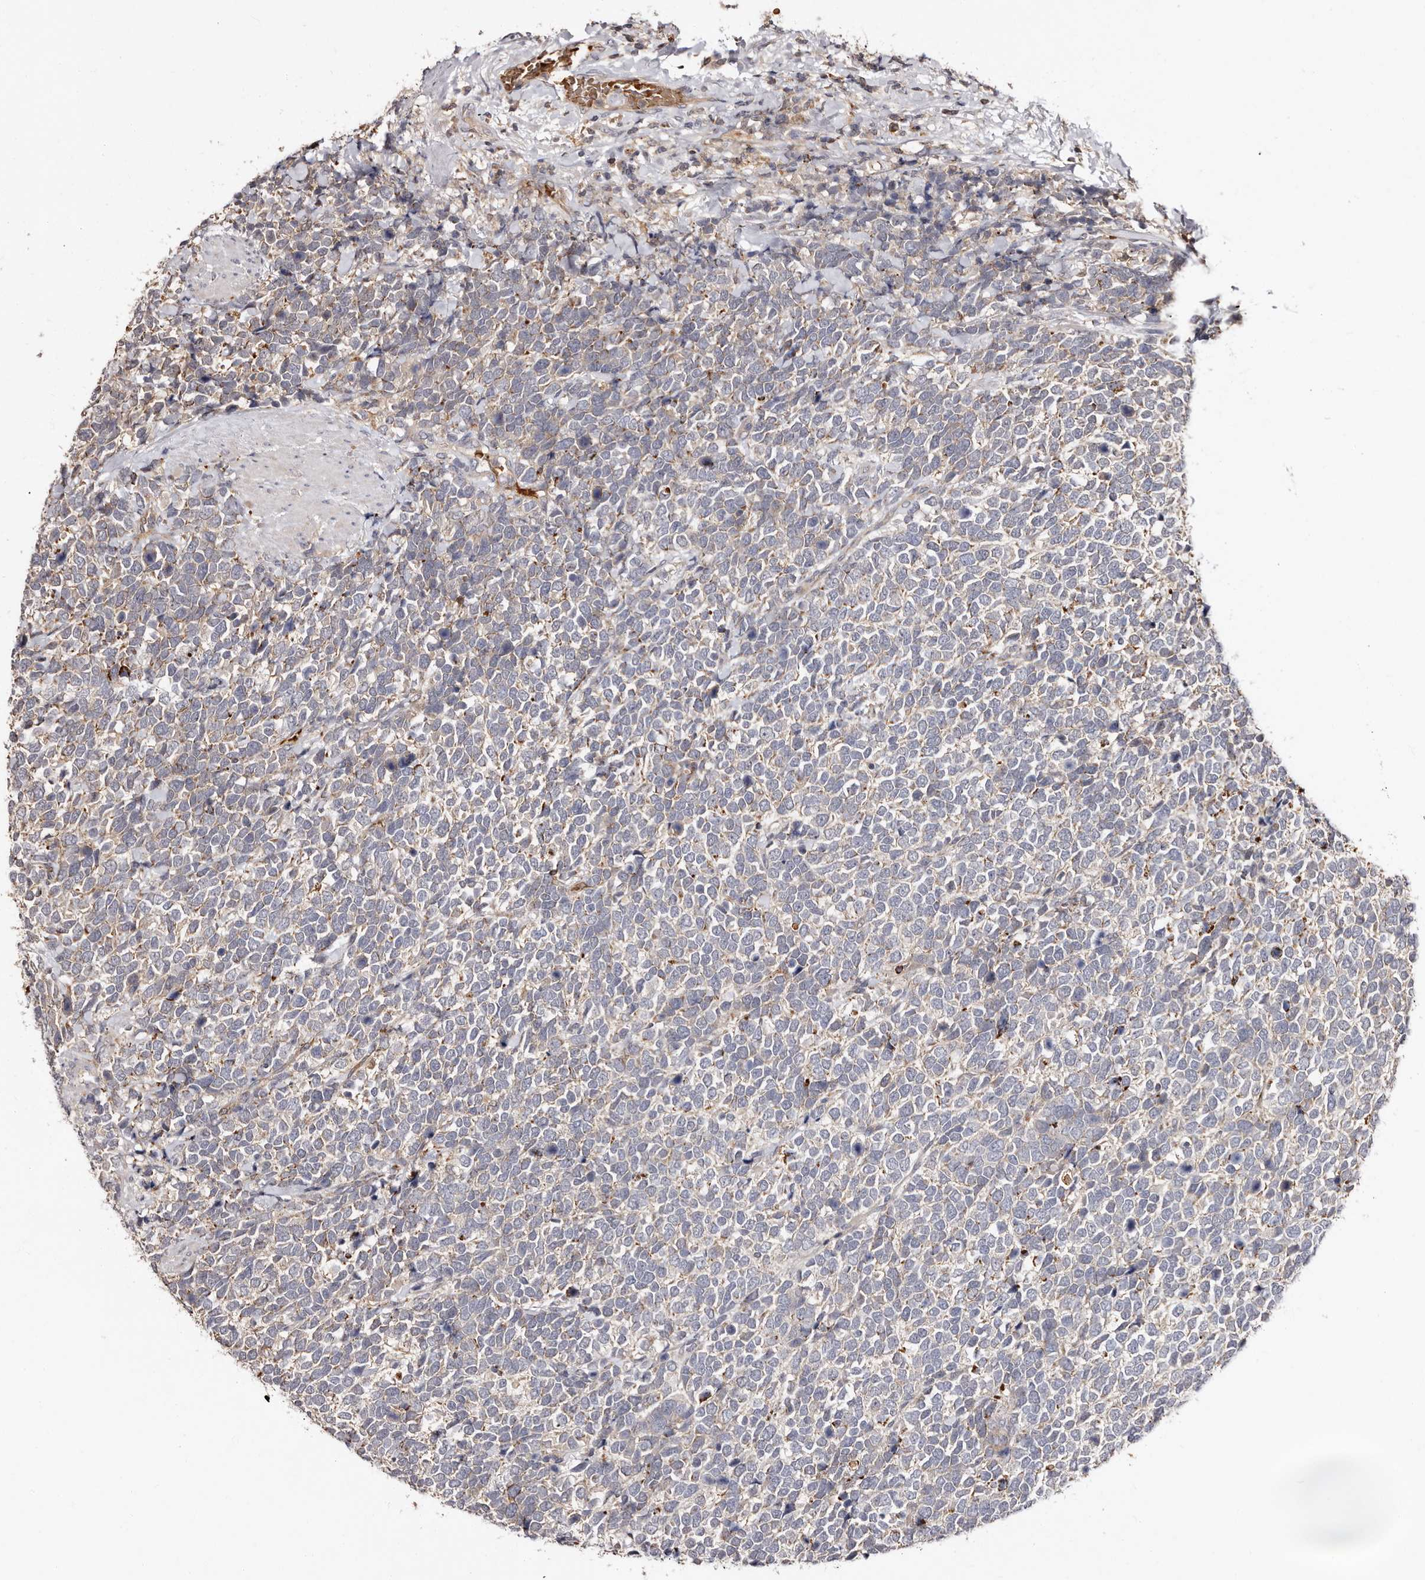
{"staining": {"intensity": "weak", "quantity": "25%-75%", "location": "cytoplasmic/membranous"}, "tissue": "urothelial cancer", "cell_type": "Tumor cells", "image_type": "cancer", "snomed": [{"axis": "morphology", "description": "Urothelial carcinoma, High grade"}, {"axis": "topography", "description": "Urinary bladder"}], "caption": "A low amount of weak cytoplasmic/membranous positivity is present in approximately 25%-75% of tumor cells in urothelial cancer tissue.", "gene": "BAX", "patient": {"sex": "female", "age": 82}}